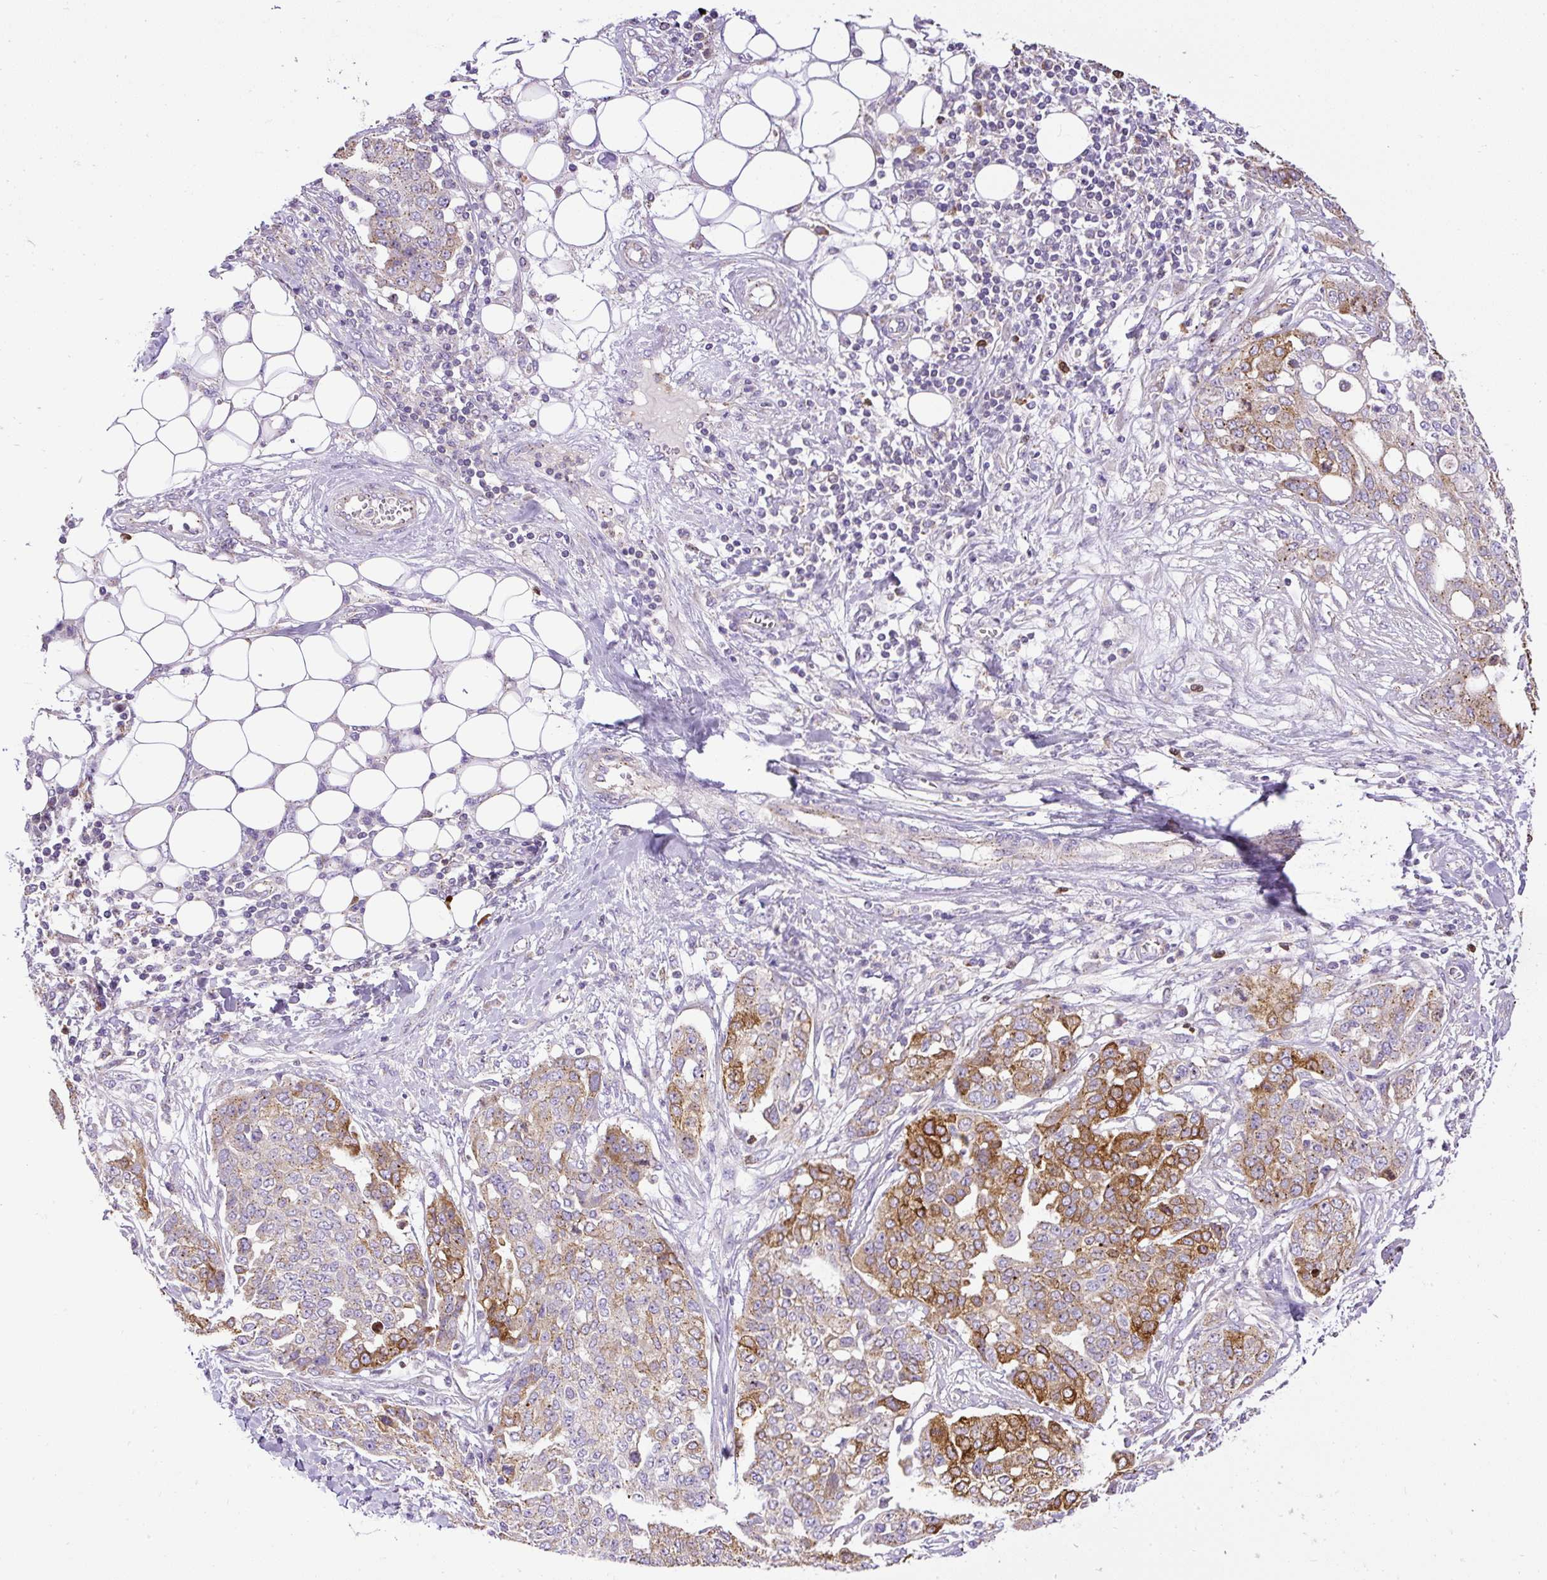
{"staining": {"intensity": "moderate", "quantity": "25%-75%", "location": "cytoplasmic/membranous"}, "tissue": "ovarian cancer", "cell_type": "Tumor cells", "image_type": "cancer", "snomed": [{"axis": "morphology", "description": "Cystadenocarcinoma, serous, NOS"}, {"axis": "topography", "description": "Soft tissue"}, {"axis": "topography", "description": "Ovary"}], "caption": "Tumor cells display medium levels of moderate cytoplasmic/membranous expression in about 25%-75% of cells in serous cystadenocarcinoma (ovarian).", "gene": "CFAP47", "patient": {"sex": "female", "age": 57}}